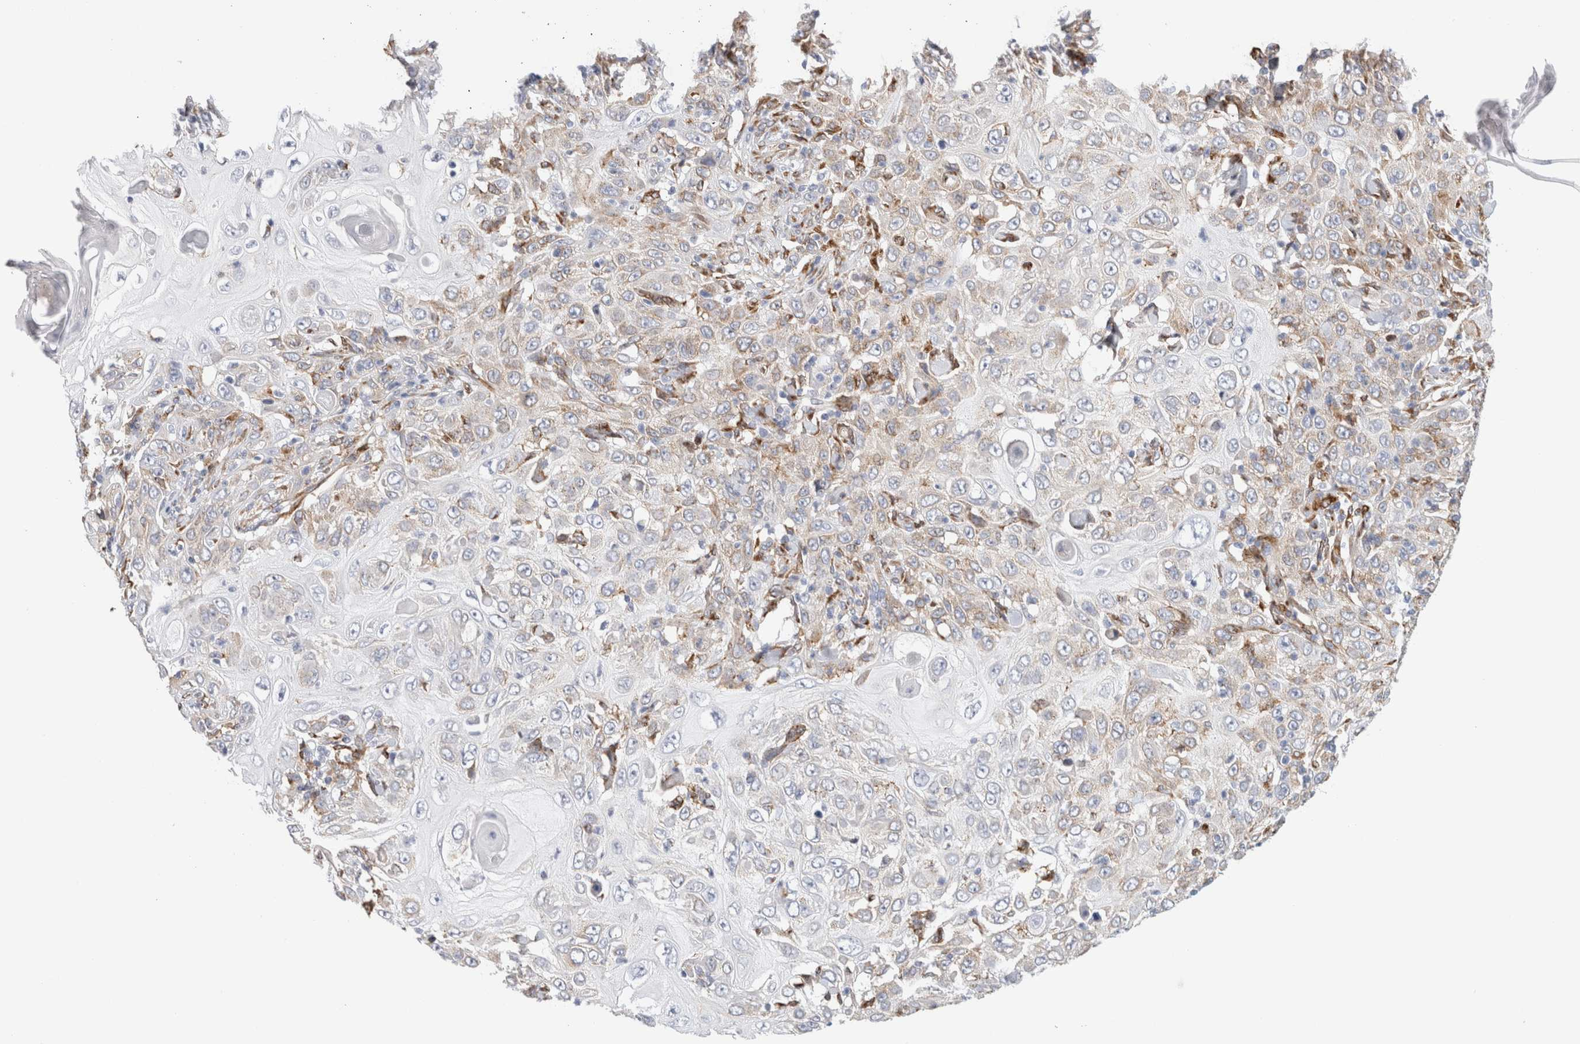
{"staining": {"intensity": "weak", "quantity": "<25%", "location": "cytoplasmic/membranous"}, "tissue": "skin cancer", "cell_type": "Tumor cells", "image_type": "cancer", "snomed": [{"axis": "morphology", "description": "Squamous cell carcinoma, NOS"}, {"axis": "topography", "description": "Skin"}], "caption": "This is an immunohistochemistry micrograph of human skin squamous cell carcinoma. There is no staining in tumor cells.", "gene": "MCFD2", "patient": {"sex": "female", "age": 88}}